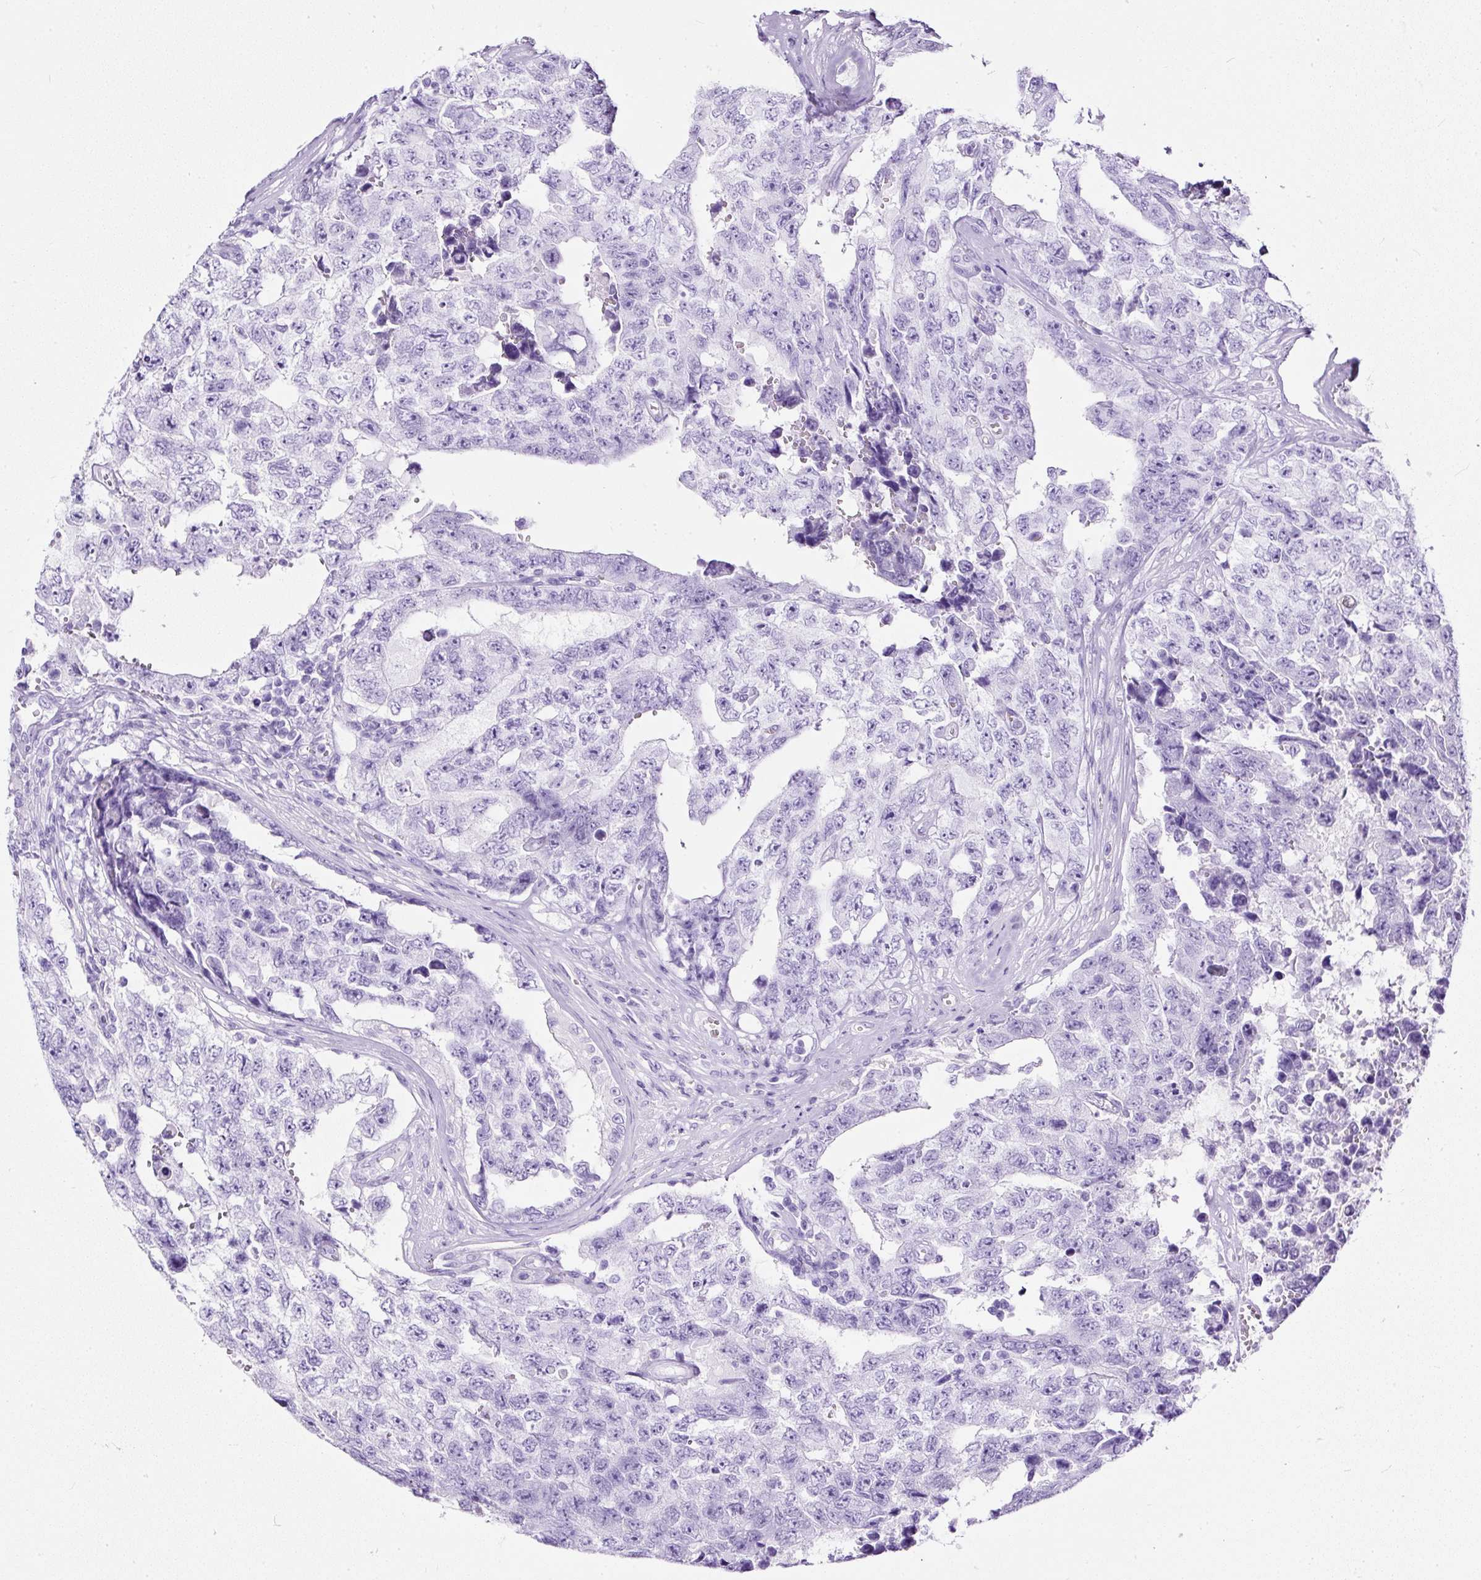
{"staining": {"intensity": "negative", "quantity": "none", "location": "none"}, "tissue": "testis cancer", "cell_type": "Tumor cells", "image_type": "cancer", "snomed": [{"axis": "morphology", "description": "Normal tissue, NOS"}, {"axis": "morphology", "description": "Carcinoma, Embryonal, NOS"}, {"axis": "topography", "description": "Testis"}, {"axis": "topography", "description": "Epididymis"}], "caption": "Tumor cells are negative for protein expression in human testis embryonal carcinoma.", "gene": "NTS", "patient": {"sex": "male", "age": 25}}